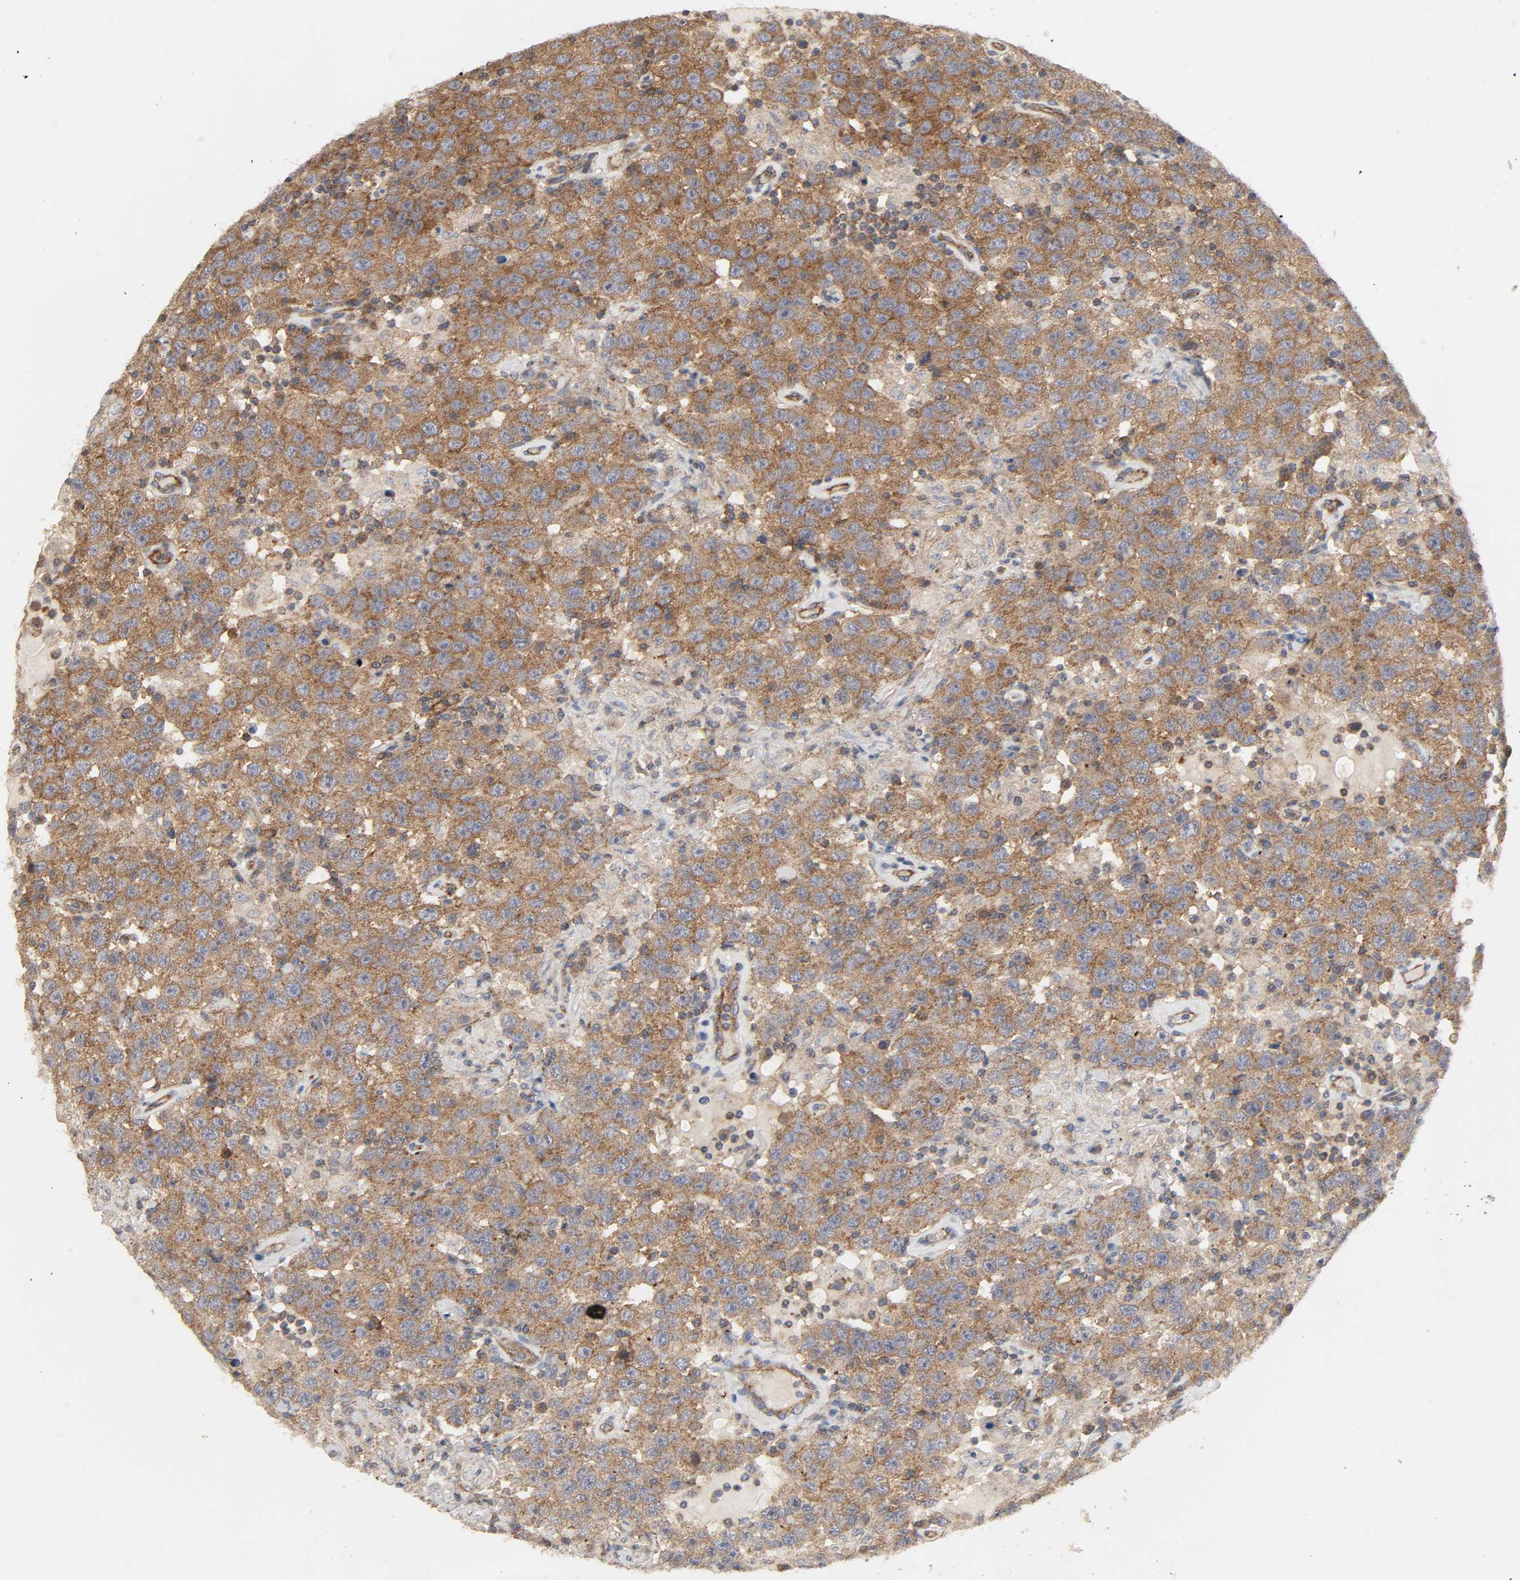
{"staining": {"intensity": "strong", "quantity": ">75%", "location": "cytoplasmic/membranous"}, "tissue": "testis cancer", "cell_type": "Tumor cells", "image_type": "cancer", "snomed": [{"axis": "morphology", "description": "Seminoma, NOS"}, {"axis": "topography", "description": "Testis"}], "caption": "Immunohistochemical staining of testis cancer shows high levels of strong cytoplasmic/membranous protein positivity in about >75% of tumor cells.", "gene": "SH3GLB1", "patient": {"sex": "male", "age": 41}}